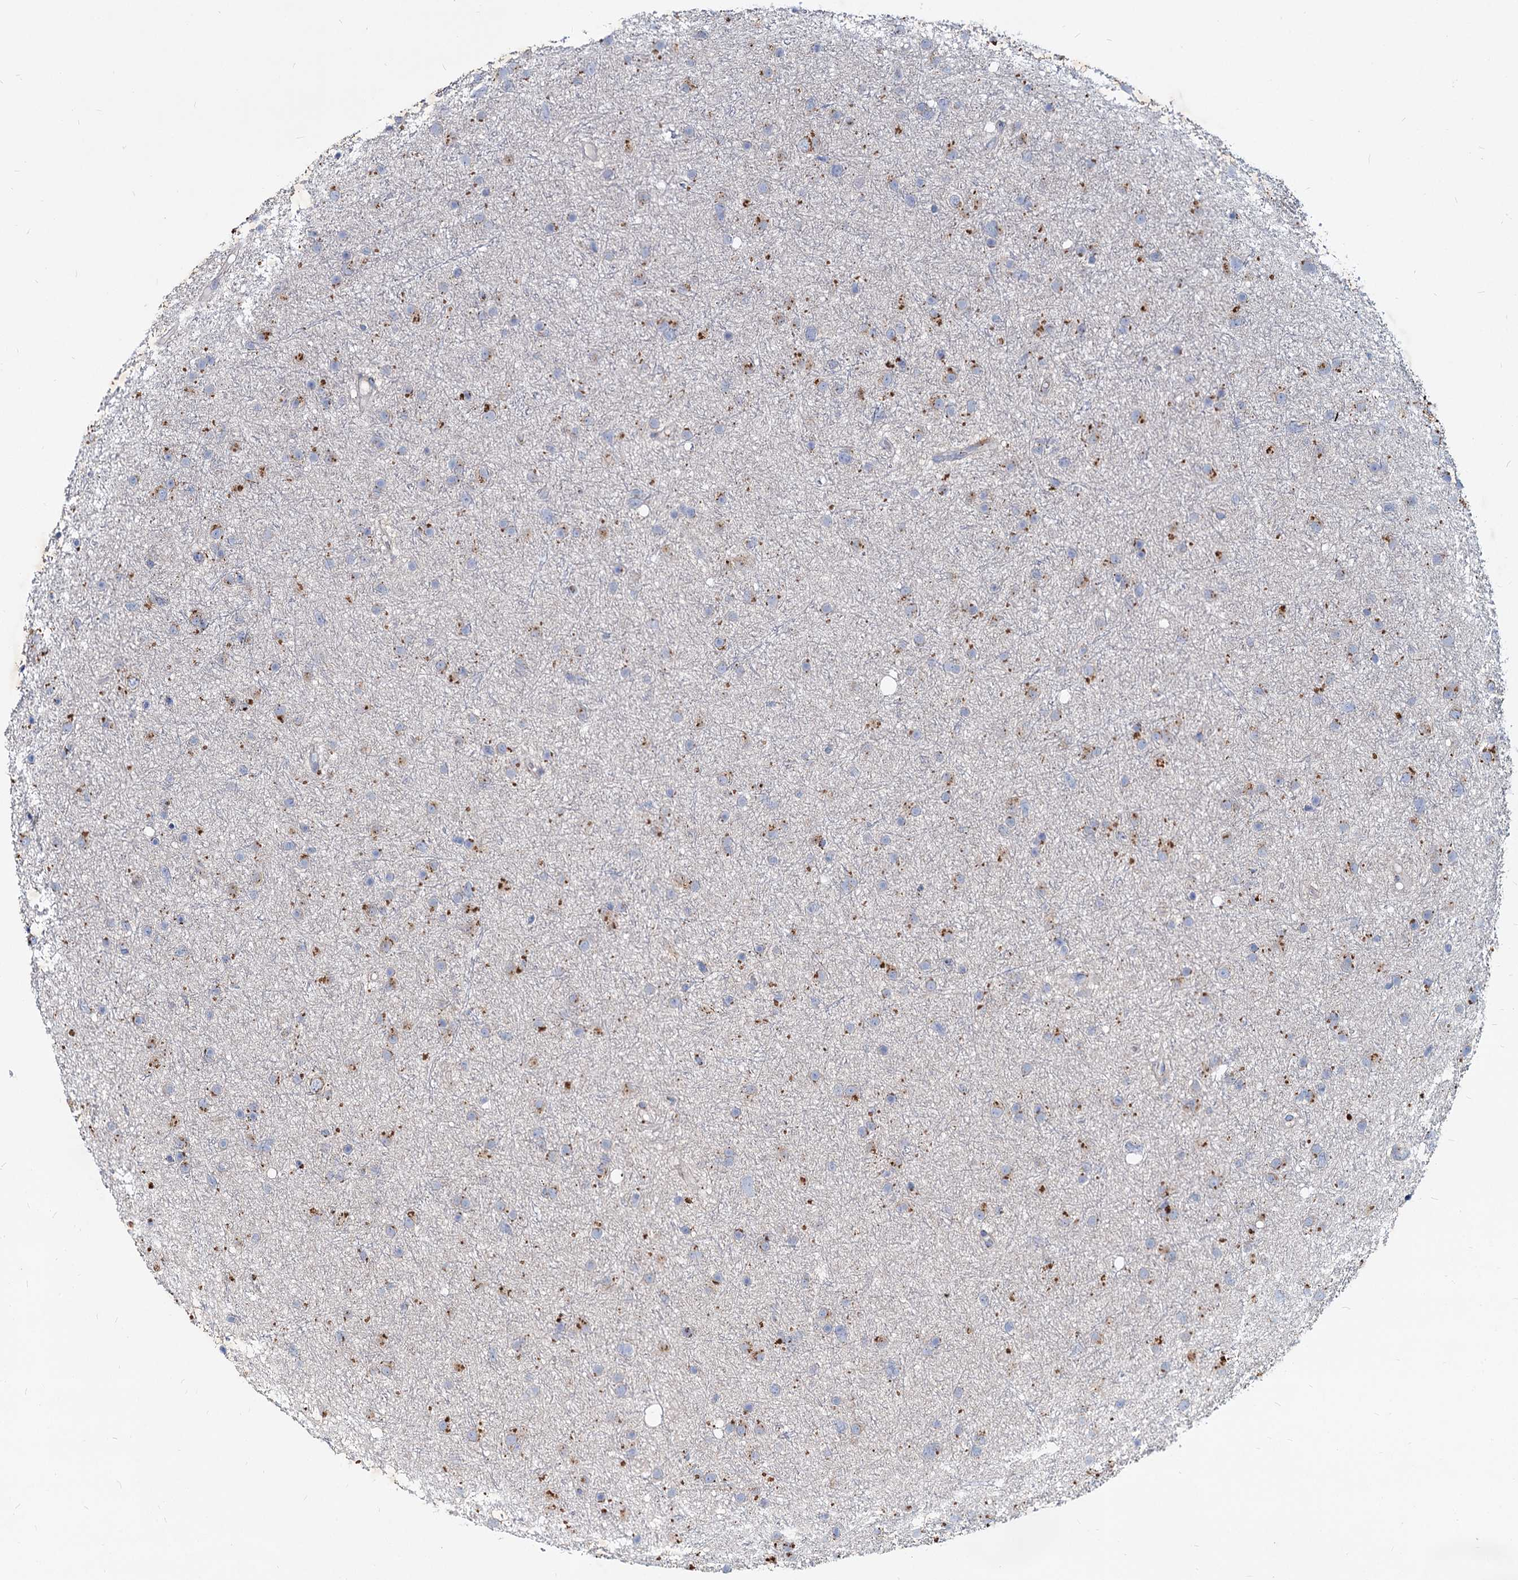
{"staining": {"intensity": "moderate", "quantity": "<25%", "location": "cytoplasmic/membranous"}, "tissue": "glioma", "cell_type": "Tumor cells", "image_type": "cancer", "snomed": [{"axis": "morphology", "description": "Glioma, malignant, Low grade"}, {"axis": "topography", "description": "Cerebral cortex"}], "caption": "There is low levels of moderate cytoplasmic/membranous positivity in tumor cells of low-grade glioma (malignant), as demonstrated by immunohistochemical staining (brown color).", "gene": "AGBL4", "patient": {"sex": "female", "age": 39}}